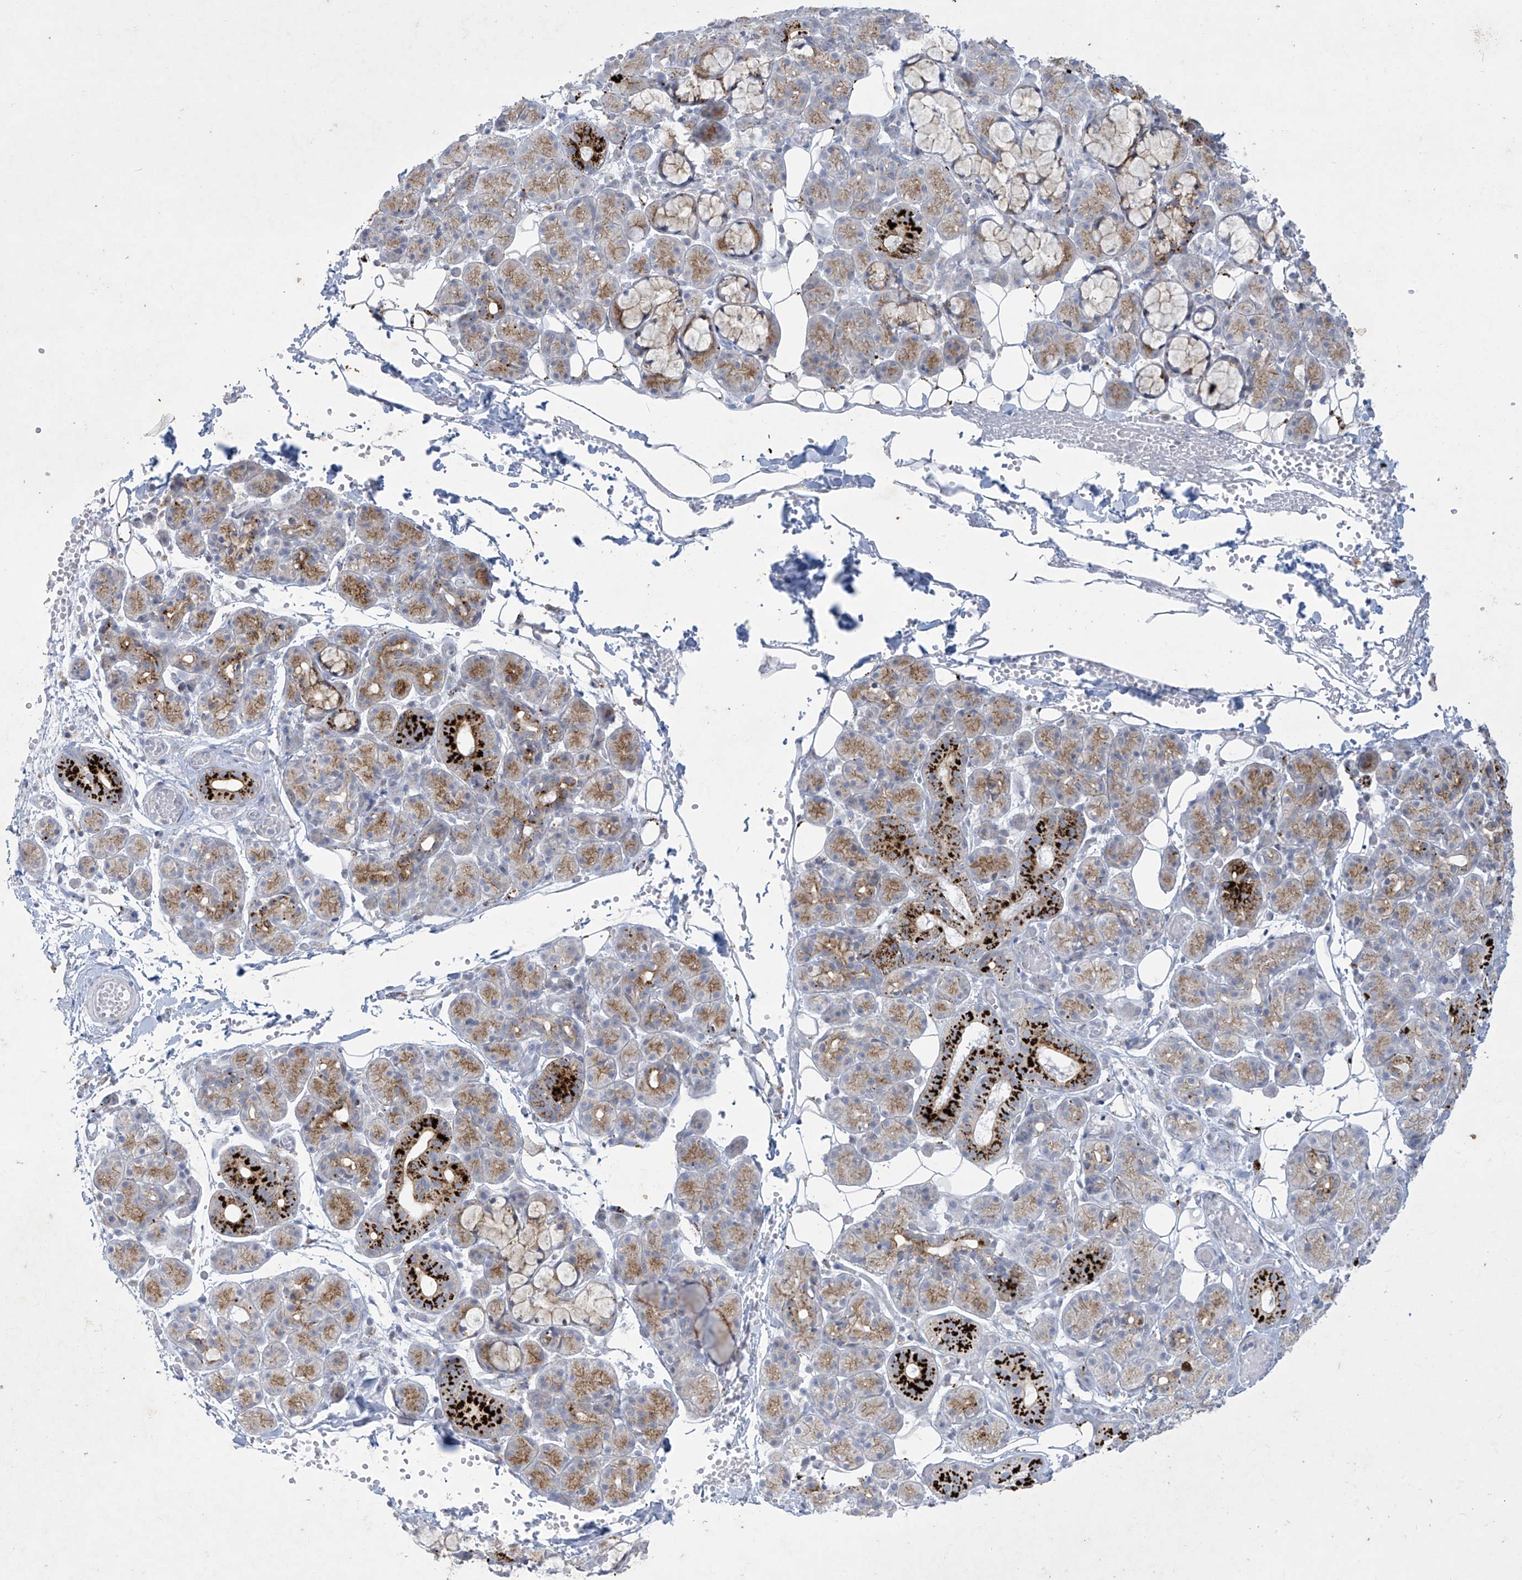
{"staining": {"intensity": "strong", "quantity": "25%-75%", "location": "cytoplasmic/membranous"}, "tissue": "salivary gland", "cell_type": "Glandular cells", "image_type": "normal", "snomed": [{"axis": "morphology", "description": "Normal tissue, NOS"}, {"axis": "topography", "description": "Salivary gland"}], "caption": "Glandular cells demonstrate high levels of strong cytoplasmic/membranous expression in about 25%-75% of cells in benign salivary gland. Nuclei are stained in blue.", "gene": "GPR137C", "patient": {"sex": "male", "age": 63}}